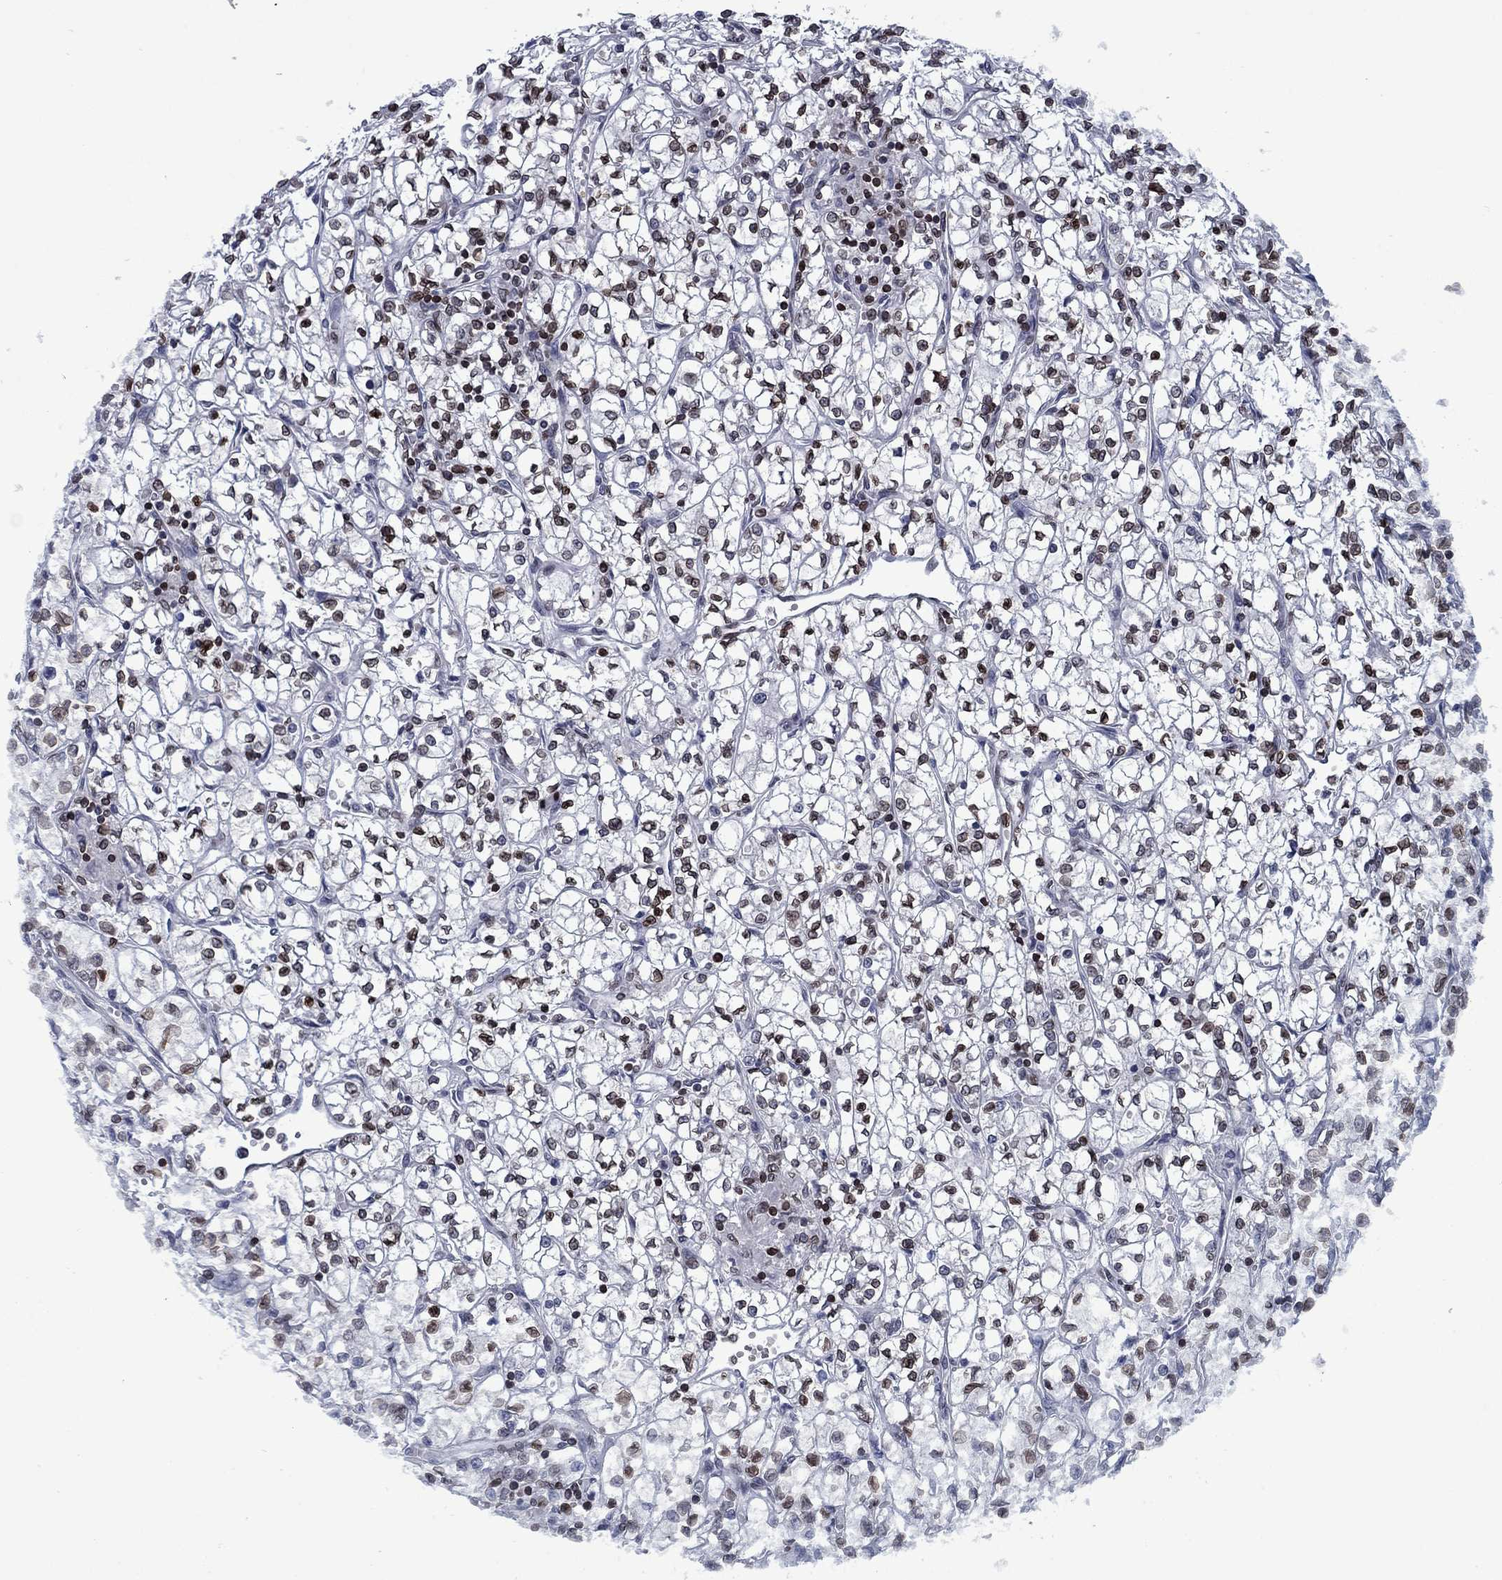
{"staining": {"intensity": "moderate", "quantity": "25%-75%", "location": "nuclear"}, "tissue": "renal cancer", "cell_type": "Tumor cells", "image_type": "cancer", "snomed": [{"axis": "morphology", "description": "Adenocarcinoma, NOS"}, {"axis": "topography", "description": "Kidney"}], "caption": "A brown stain shows moderate nuclear staining of a protein in adenocarcinoma (renal) tumor cells.", "gene": "SLA", "patient": {"sex": "female", "age": 64}}